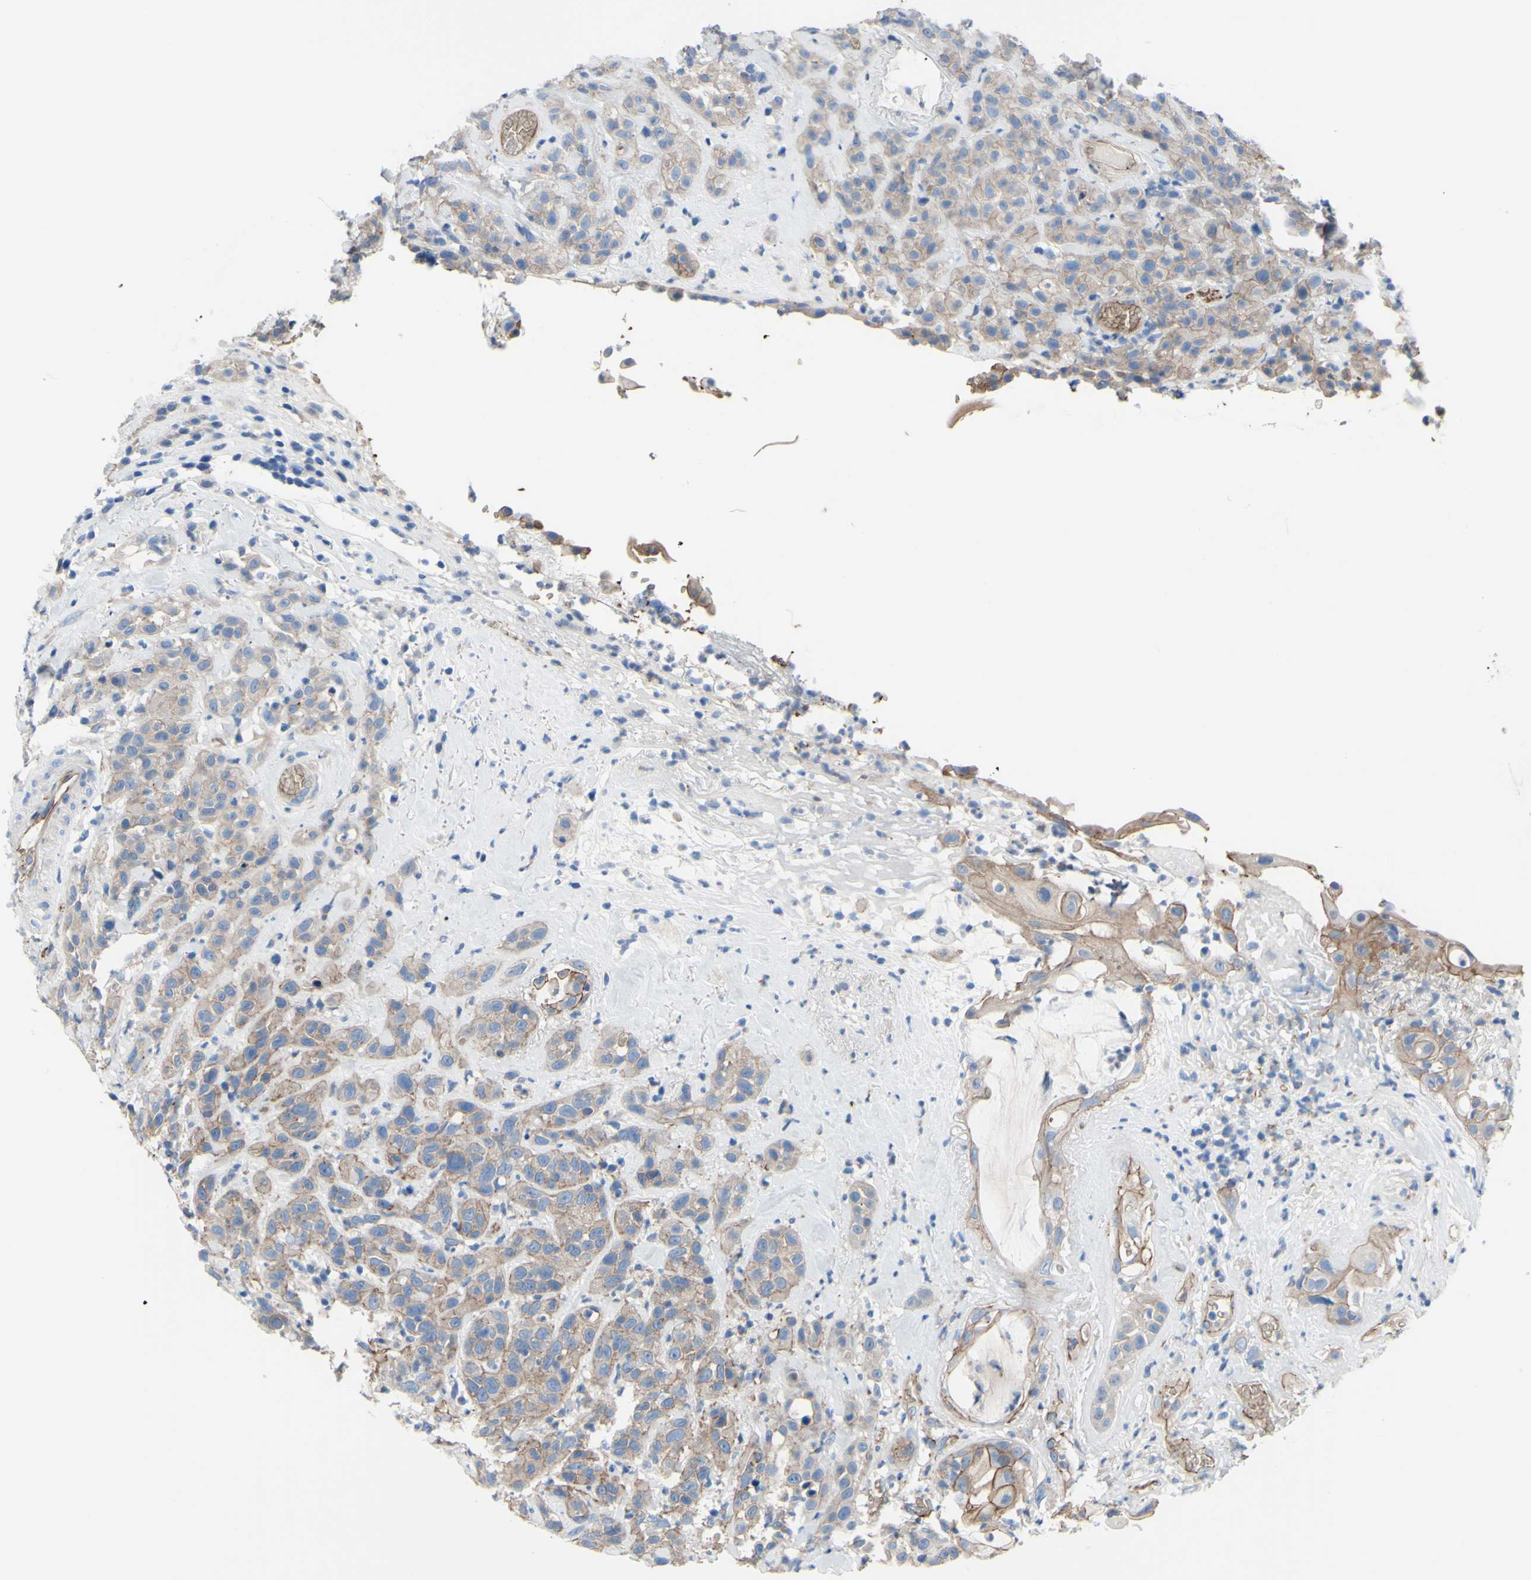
{"staining": {"intensity": "moderate", "quantity": ">75%", "location": "cytoplasmic/membranous"}, "tissue": "head and neck cancer", "cell_type": "Tumor cells", "image_type": "cancer", "snomed": [{"axis": "morphology", "description": "Squamous cell carcinoma, NOS"}, {"axis": "topography", "description": "Head-Neck"}], "caption": "Moderate cytoplasmic/membranous positivity for a protein is present in approximately >75% of tumor cells of squamous cell carcinoma (head and neck) using IHC.", "gene": "TPBG", "patient": {"sex": "male", "age": 62}}